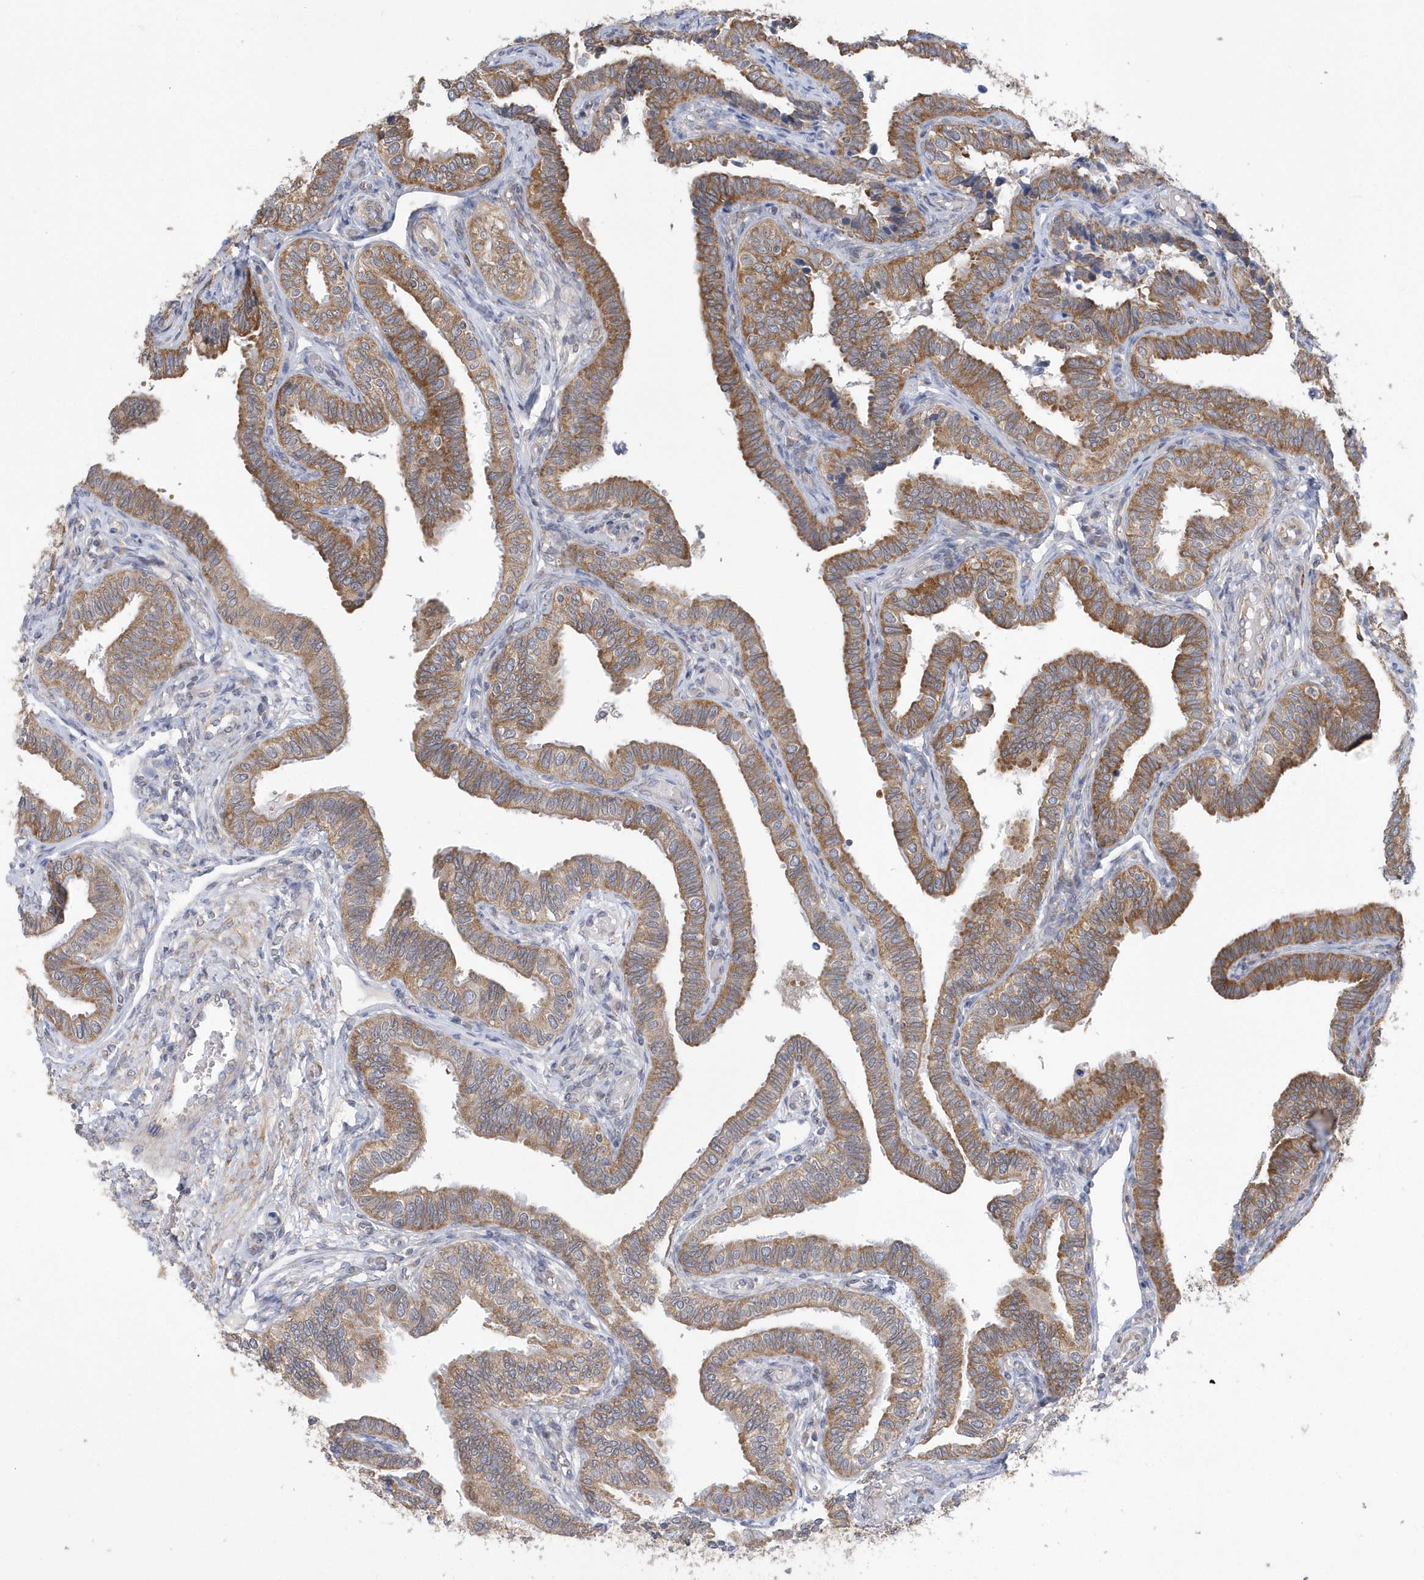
{"staining": {"intensity": "strong", "quantity": ">75%", "location": "cytoplasmic/membranous"}, "tissue": "fallopian tube", "cell_type": "Glandular cells", "image_type": "normal", "snomed": [{"axis": "morphology", "description": "Normal tissue, NOS"}, {"axis": "topography", "description": "Fallopian tube"}], "caption": "This is an image of IHC staining of unremarkable fallopian tube, which shows strong staining in the cytoplasmic/membranous of glandular cells.", "gene": "SPATA5", "patient": {"sex": "female", "age": 39}}